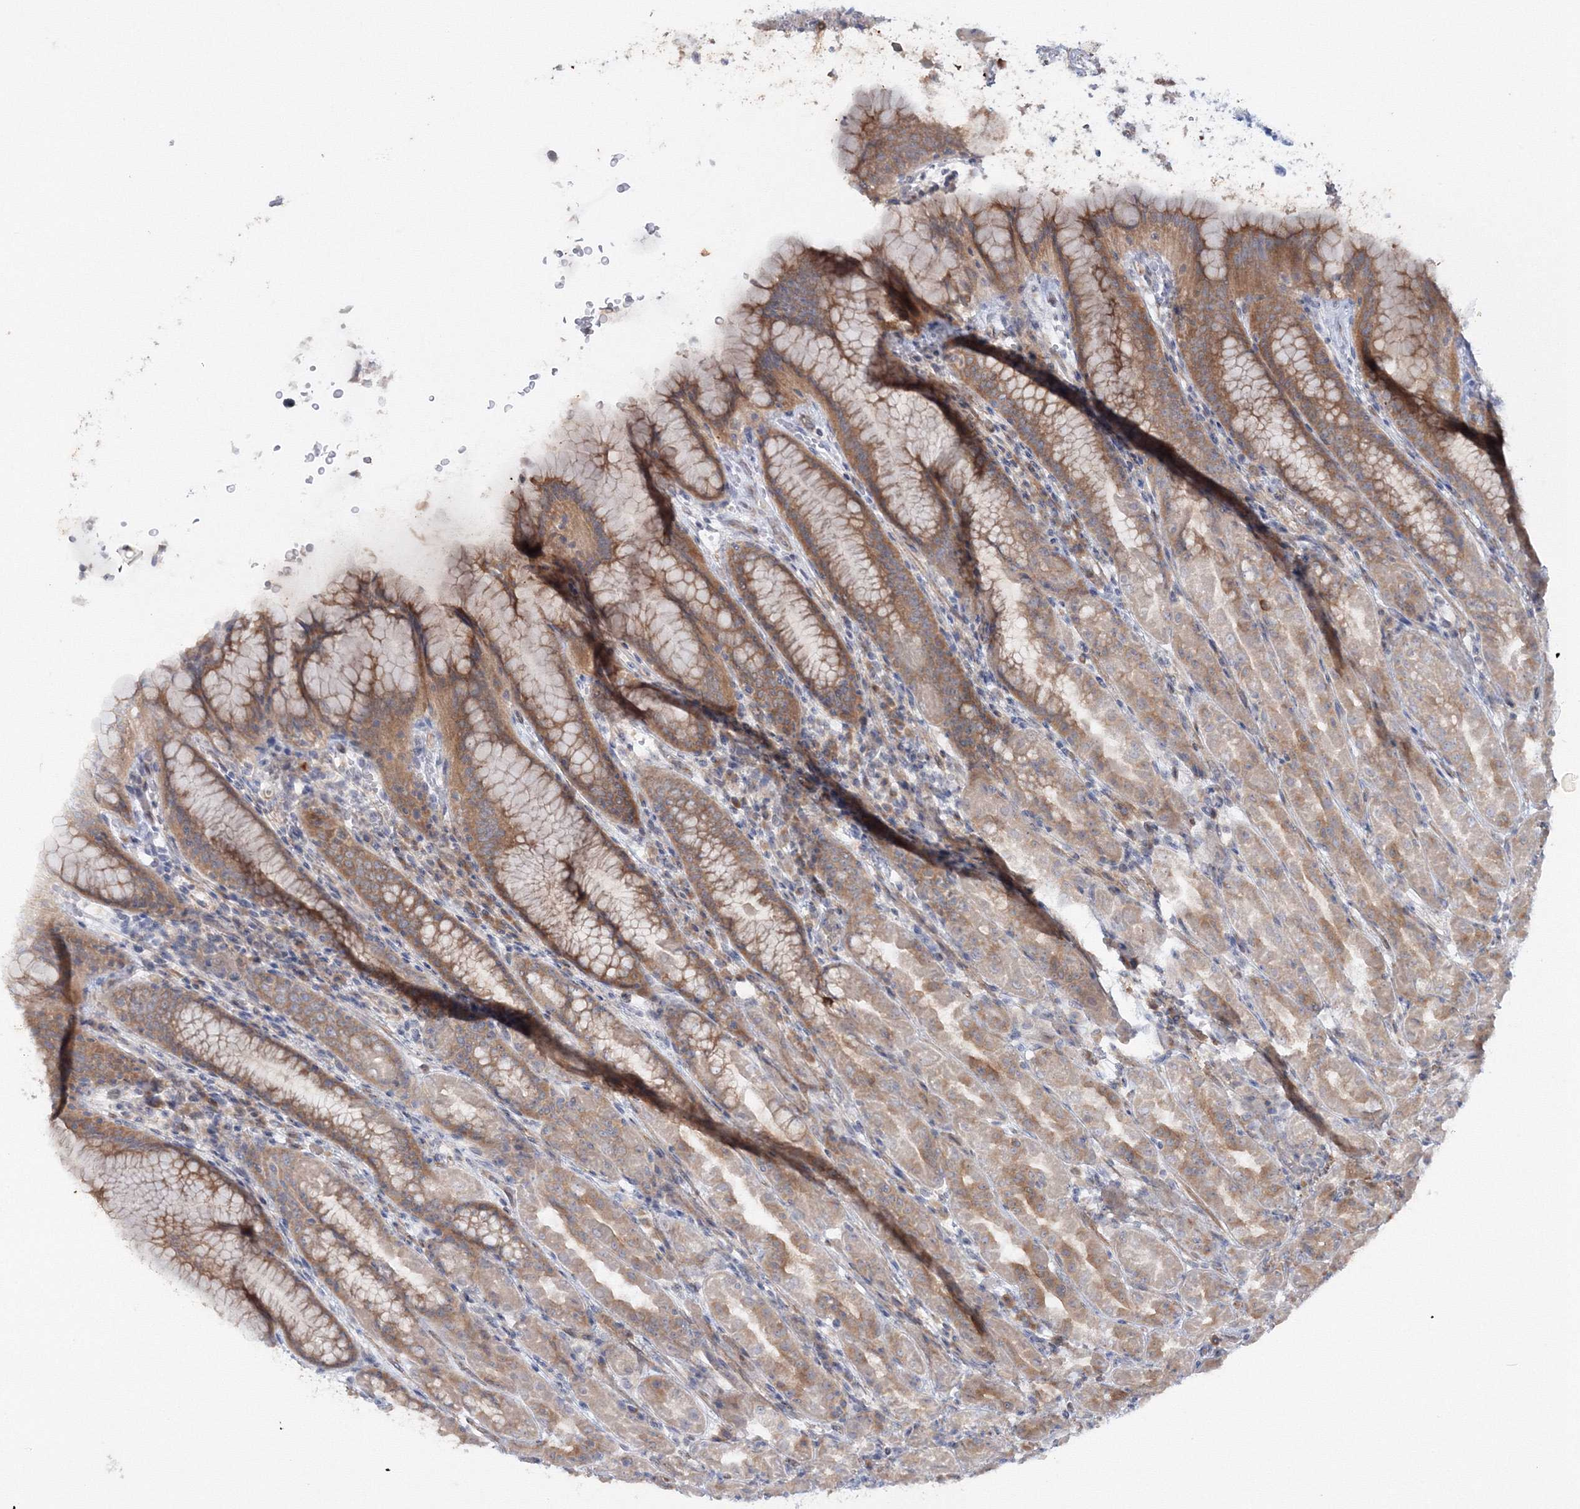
{"staining": {"intensity": "moderate", "quantity": ">75%", "location": "cytoplasmic/membranous"}, "tissue": "stomach", "cell_type": "Glandular cells", "image_type": "normal", "snomed": [{"axis": "morphology", "description": "Normal tissue, NOS"}, {"axis": "topography", "description": "Stomach"}], "caption": "DAB immunohistochemical staining of normal human stomach displays moderate cytoplasmic/membranous protein expression in approximately >75% of glandular cells.", "gene": "IPMK", "patient": {"sex": "female", "age": 79}}